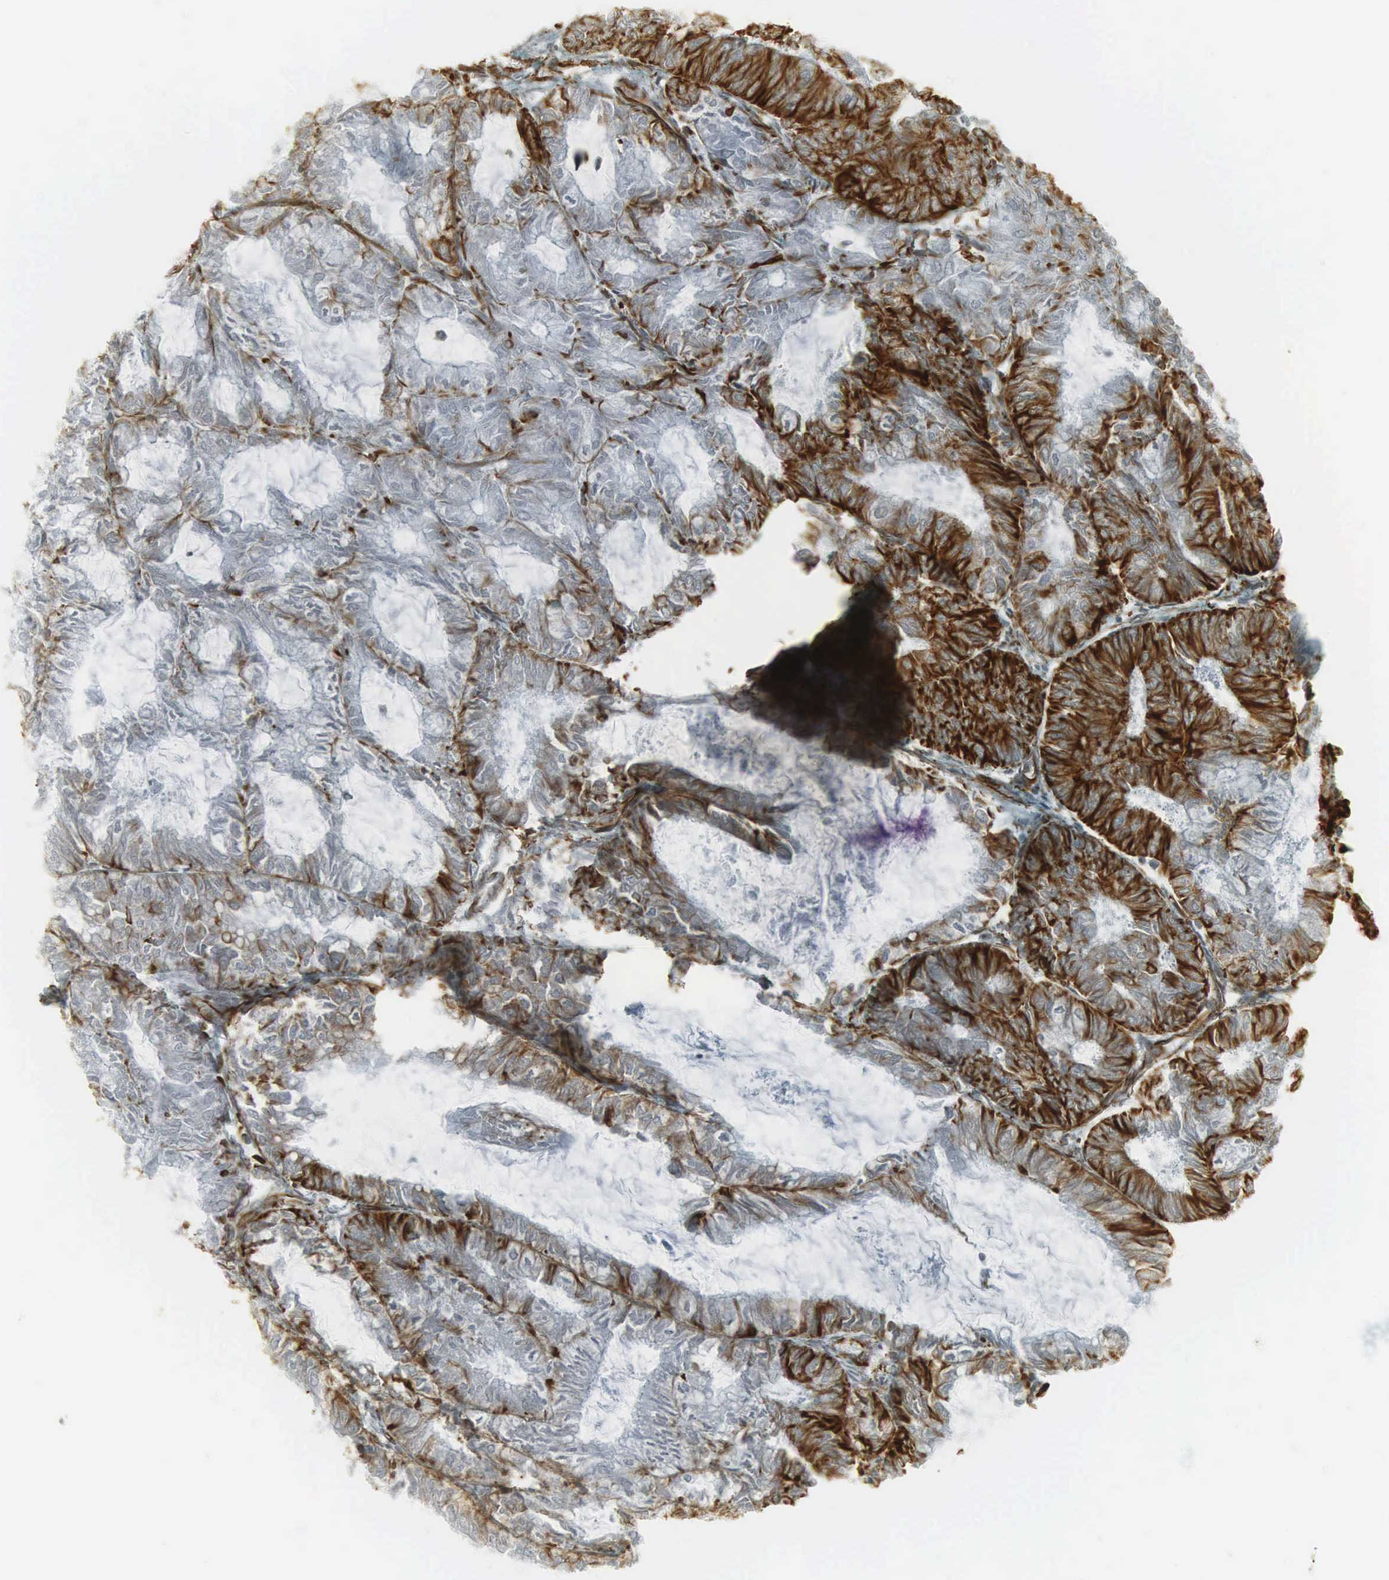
{"staining": {"intensity": "strong", "quantity": "25%-75%", "location": "cytoplasmic/membranous"}, "tissue": "endometrial cancer", "cell_type": "Tumor cells", "image_type": "cancer", "snomed": [{"axis": "morphology", "description": "Adenocarcinoma, NOS"}, {"axis": "topography", "description": "Endometrium"}], "caption": "Immunohistochemistry (IHC) (DAB (3,3'-diaminobenzidine)) staining of endometrial cancer shows strong cytoplasmic/membranous protein staining in about 25%-75% of tumor cells.", "gene": "VIM", "patient": {"sex": "female", "age": 59}}